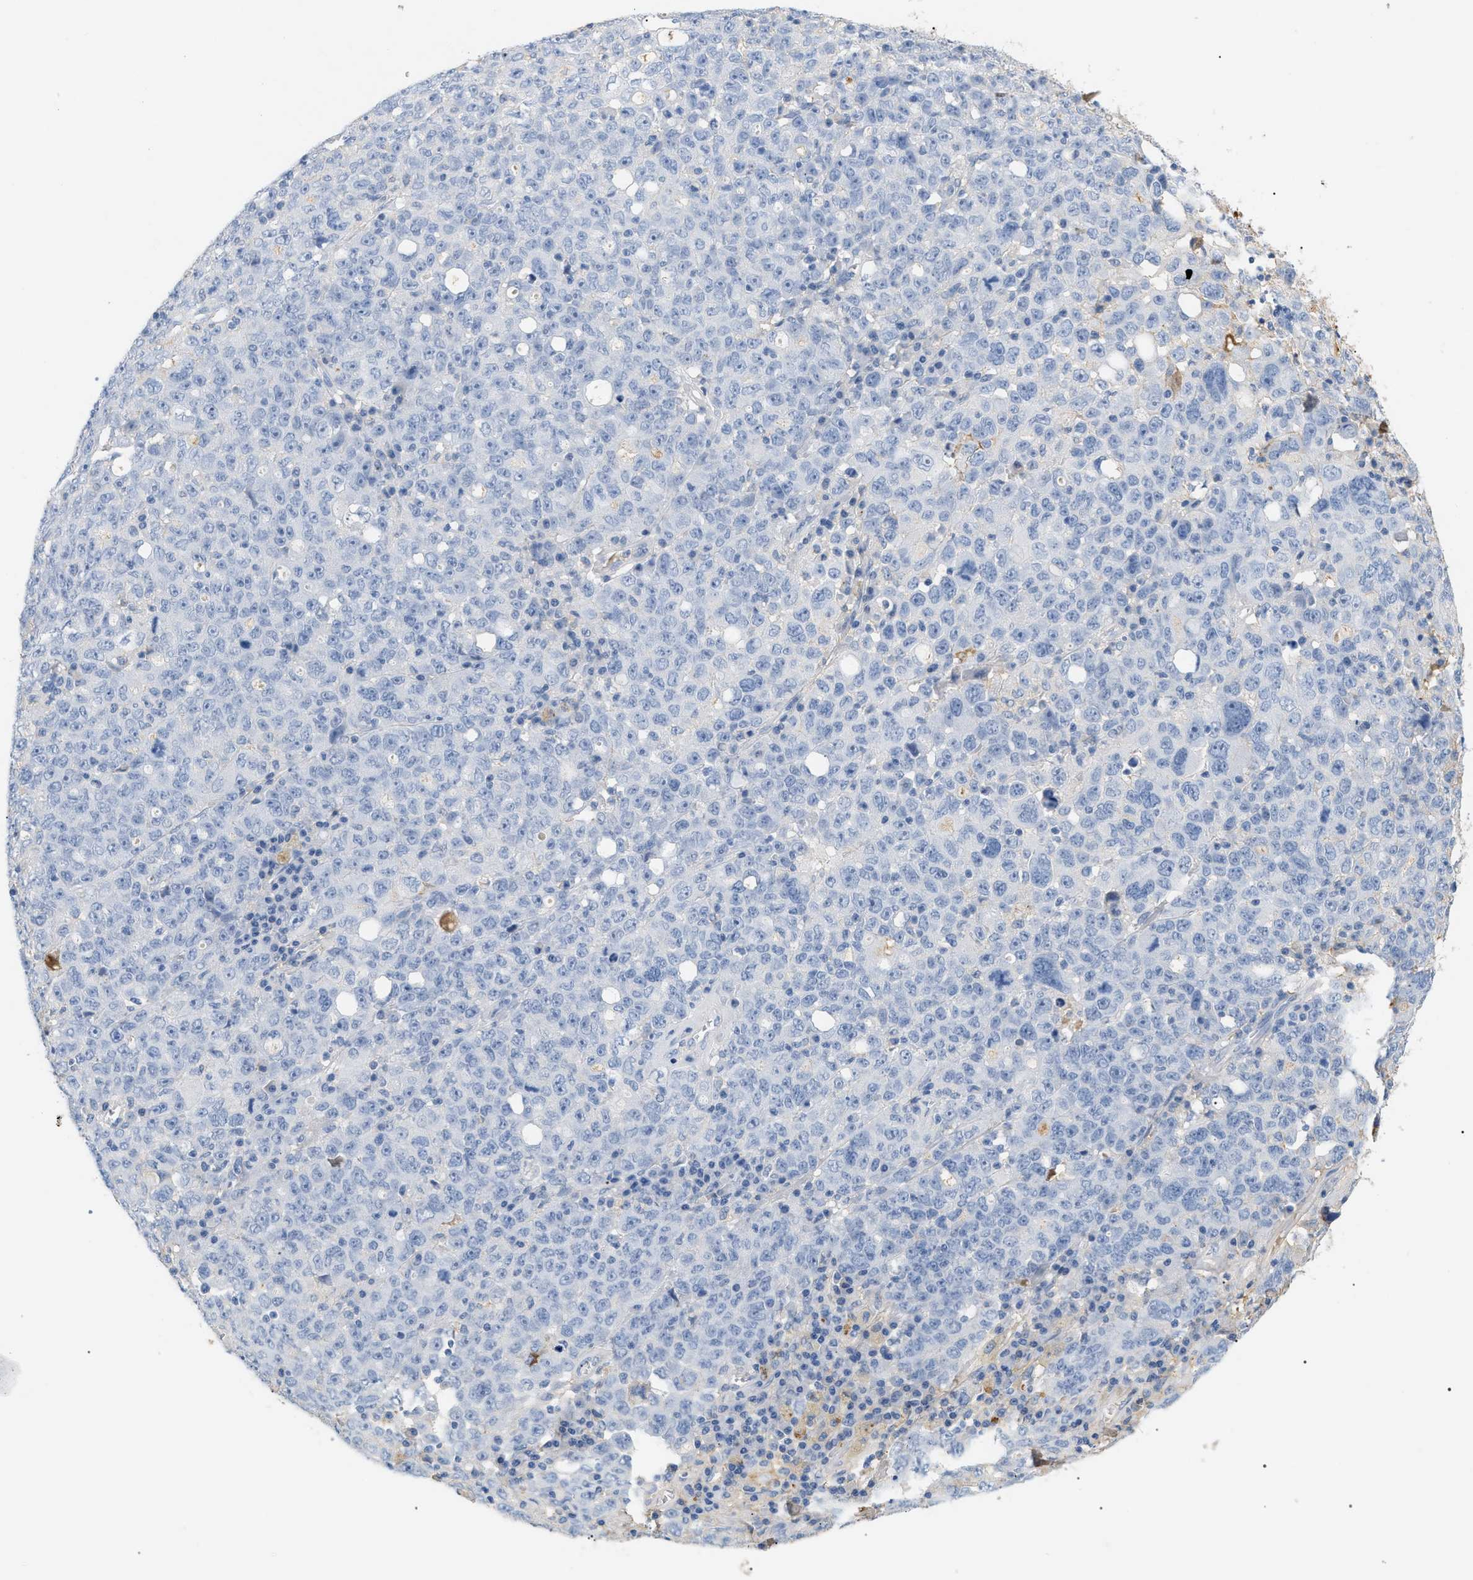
{"staining": {"intensity": "negative", "quantity": "none", "location": "none"}, "tissue": "ovarian cancer", "cell_type": "Tumor cells", "image_type": "cancer", "snomed": [{"axis": "morphology", "description": "Carcinoma, endometroid"}, {"axis": "topography", "description": "Ovary"}], "caption": "Protein analysis of ovarian cancer (endometroid carcinoma) reveals no significant positivity in tumor cells.", "gene": "CFH", "patient": {"sex": "female", "age": 62}}